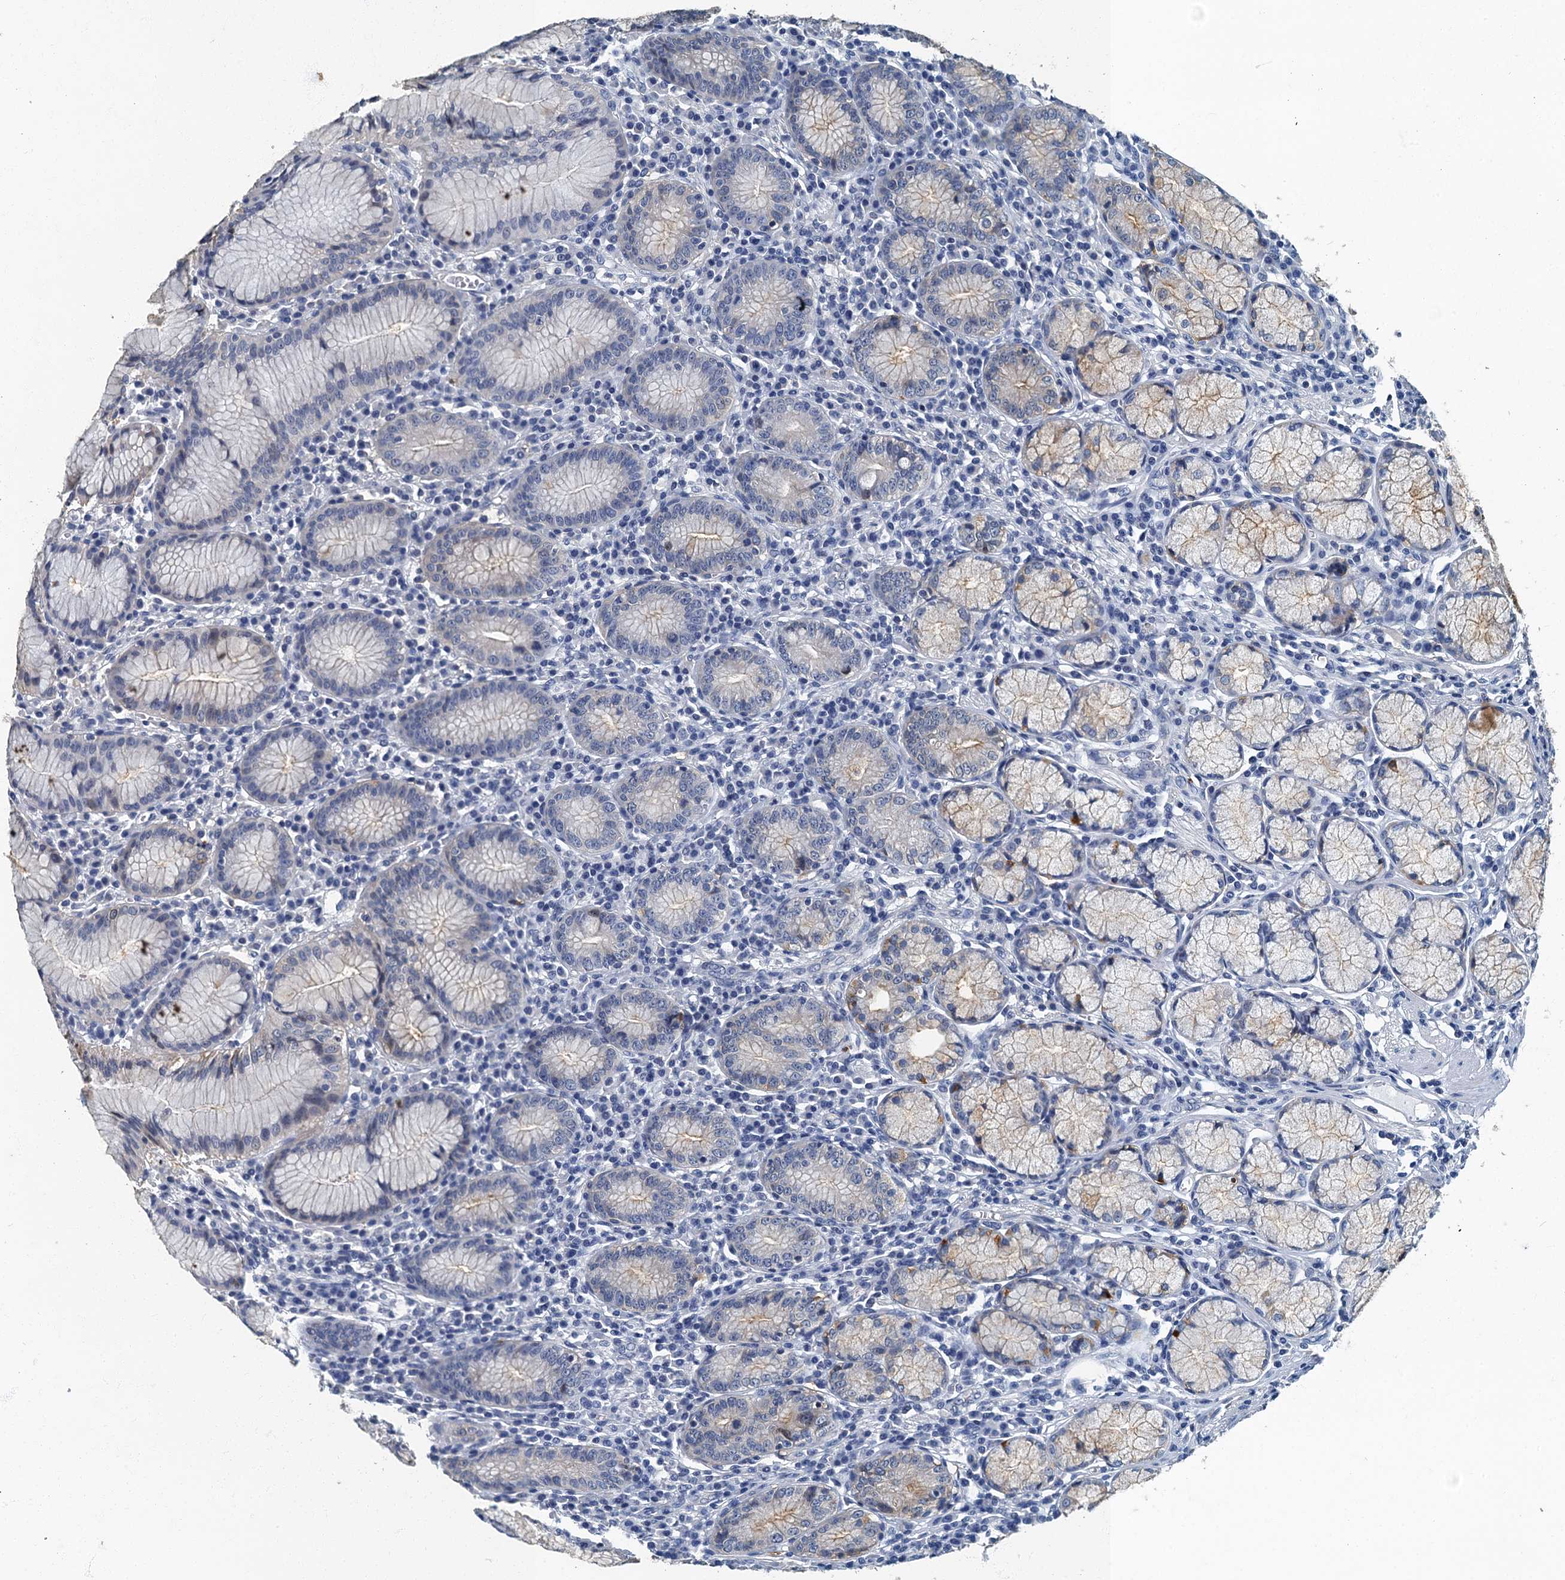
{"staining": {"intensity": "moderate", "quantity": "<25%", "location": "cytoplasmic/membranous"}, "tissue": "stomach", "cell_type": "Glandular cells", "image_type": "normal", "snomed": [{"axis": "morphology", "description": "Normal tissue, NOS"}, {"axis": "topography", "description": "Stomach"}], "caption": "About <25% of glandular cells in unremarkable human stomach exhibit moderate cytoplasmic/membranous protein positivity as visualized by brown immunohistochemical staining.", "gene": "GADL1", "patient": {"sex": "male", "age": 55}}